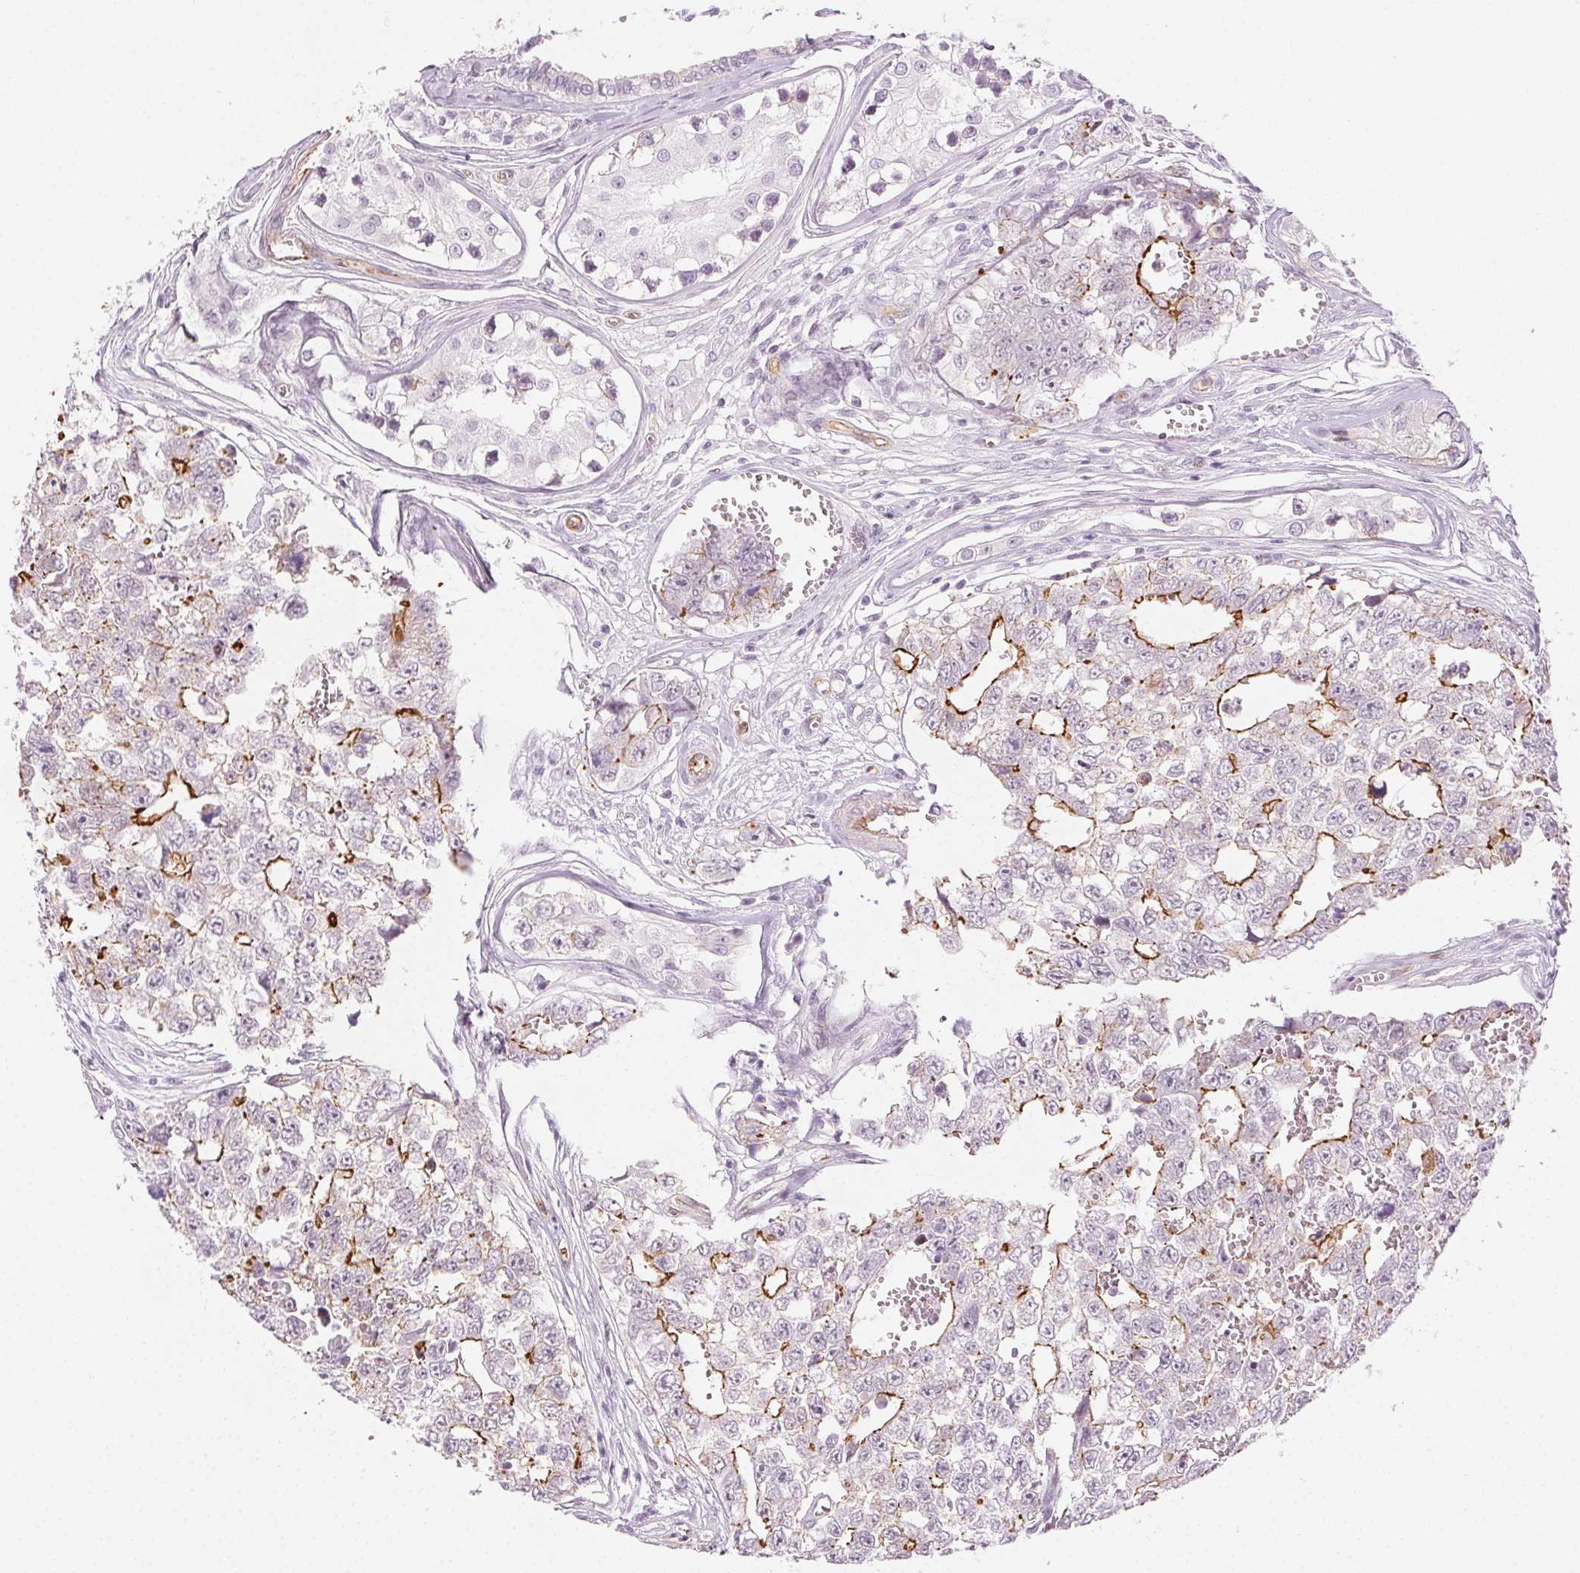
{"staining": {"intensity": "strong", "quantity": "<25%", "location": "cytoplasmic/membranous"}, "tissue": "testis cancer", "cell_type": "Tumor cells", "image_type": "cancer", "snomed": [{"axis": "morphology", "description": "Carcinoma, Embryonal, NOS"}, {"axis": "topography", "description": "Testis"}], "caption": "Testis cancer (embryonal carcinoma) stained with DAB immunohistochemistry reveals medium levels of strong cytoplasmic/membranous positivity in about <25% of tumor cells.", "gene": "AIF1L", "patient": {"sex": "male", "age": 18}}